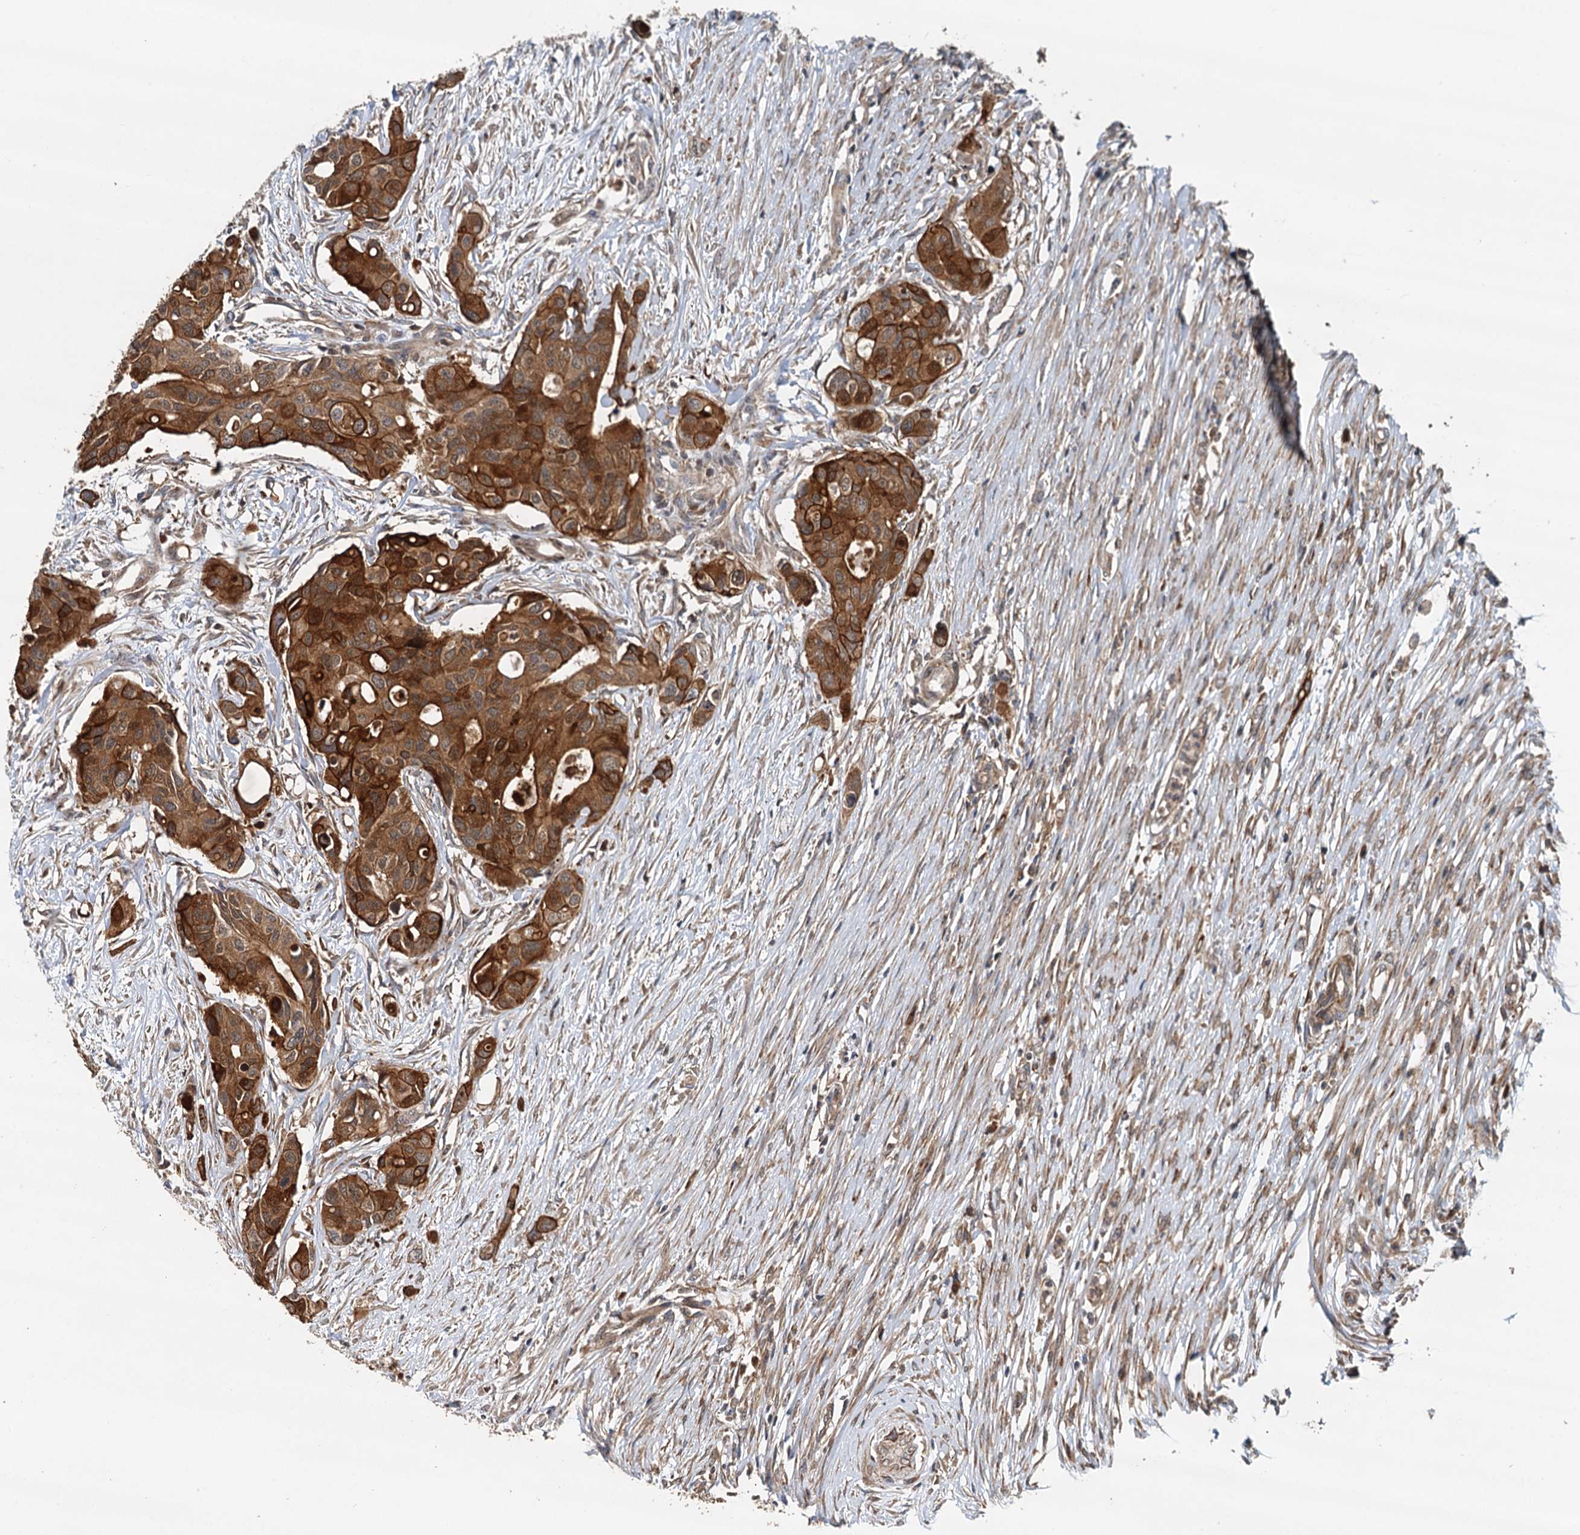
{"staining": {"intensity": "strong", "quantity": ">75%", "location": "cytoplasmic/membranous"}, "tissue": "colorectal cancer", "cell_type": "Tumor cells", "image_type": "cancer", "snomed": [{"axis": "morphology", "description": "Adenocarcinoma, NOS"}, {"axis": "topography", "description": "Colon"}], "caption": "The image shows staining of colorectal adenocarcinoma, revealing strong cytoplasmic/membranous protein staining (brown color) within tumor cells. (Stains: DAB in brown, nuclei in blue, Microscopy: brightfield microscopy at high magnification).", "gene": "LRRK2", "patient": {"sex": "male", "age": 77}}